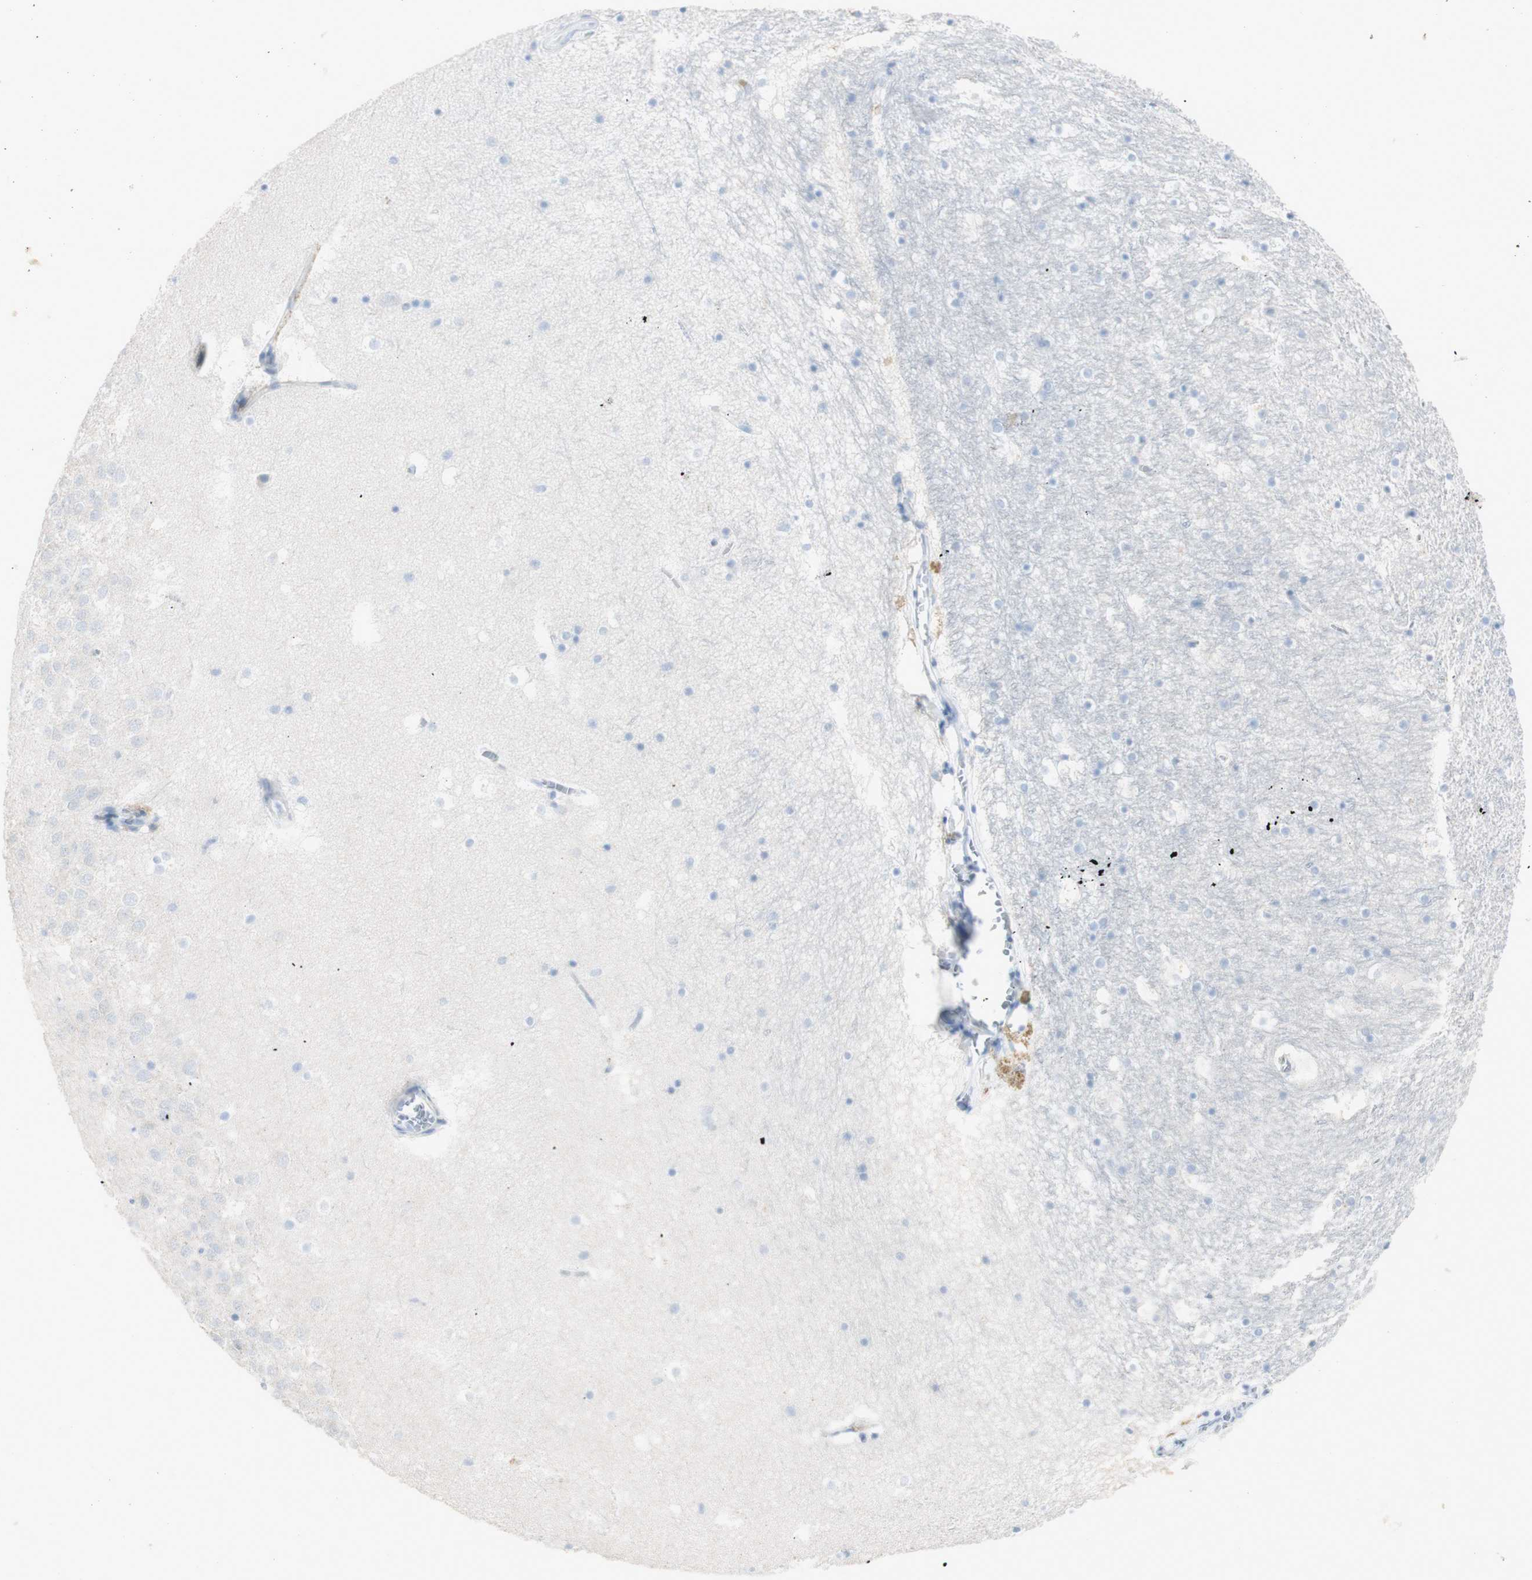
{"staining": {"intensity": "negative", "quantity": "none", "location": "none"}, "tissue": "hippocampus", "cell_type": "Glial cells", "image_type": "normal", "snomed": [{"axis": "morphology", "description": "Normal tissue, NOS"}, {"axis": "topography", "description": "Hippocampus"}], "caption": "A micrograph of hippocampus stained for a protein demonstrates no brown staining in glial cells.", "gene": "ART3", "patient": {"sex": "male", "age": 45}}